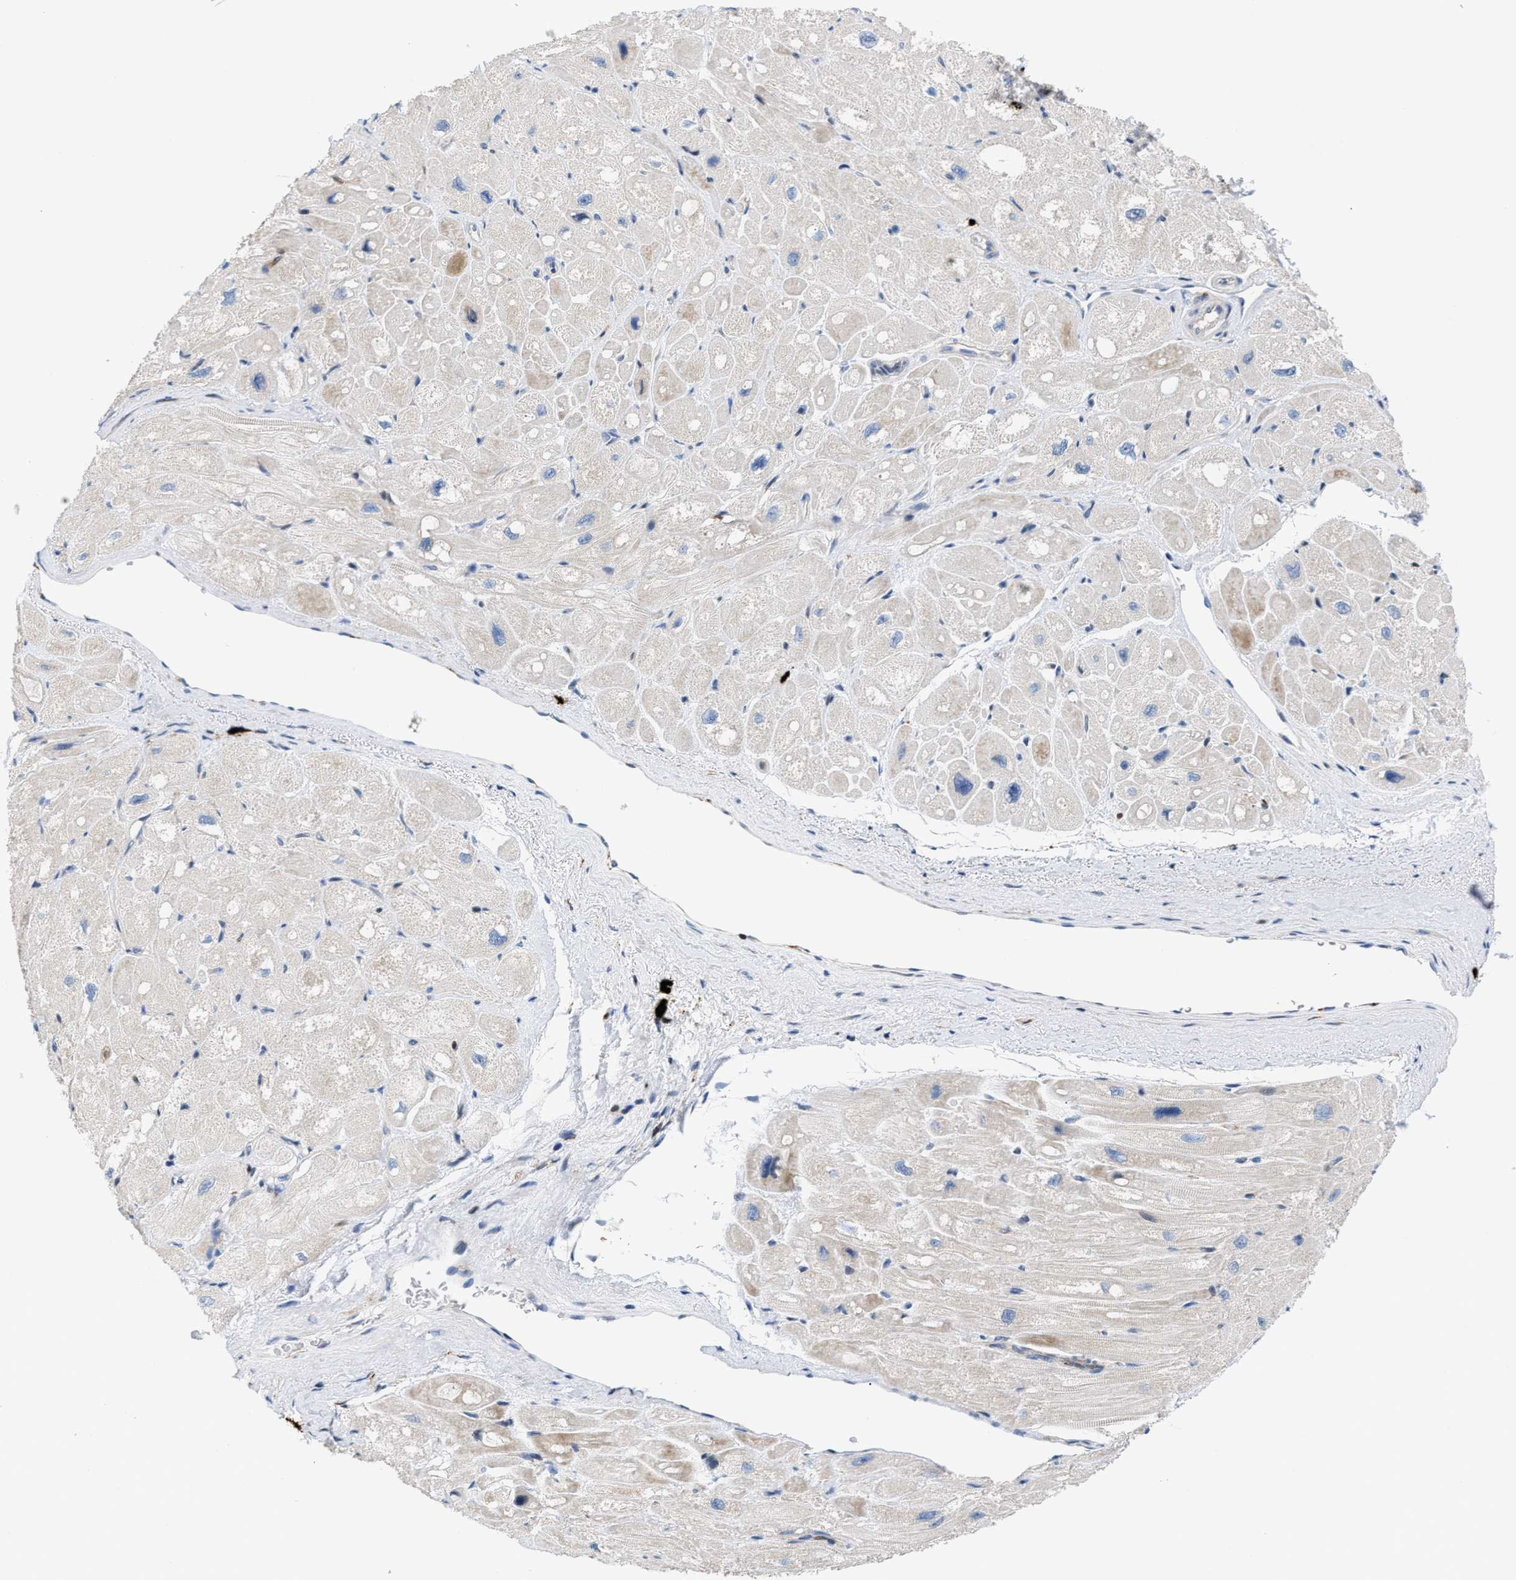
{"staining": {"intensity": "negative", "quantity": "none", "location": "none"}, "tissue": "heart muscle", "cell_type": "Cardiomyocytes", "image_type": "normal", "snomed": [{"axis": "morphology", "description": "Normal tissue, NOS"}, {"axis": "topography", "description": "Heart"}], "caption": "This is an IHC histopathology image of unremarkable human heart muscle. There is no expression in cardiomyocytes.", "gene": "ATP9A", "patient": {"sex": "male", "age": 49}}